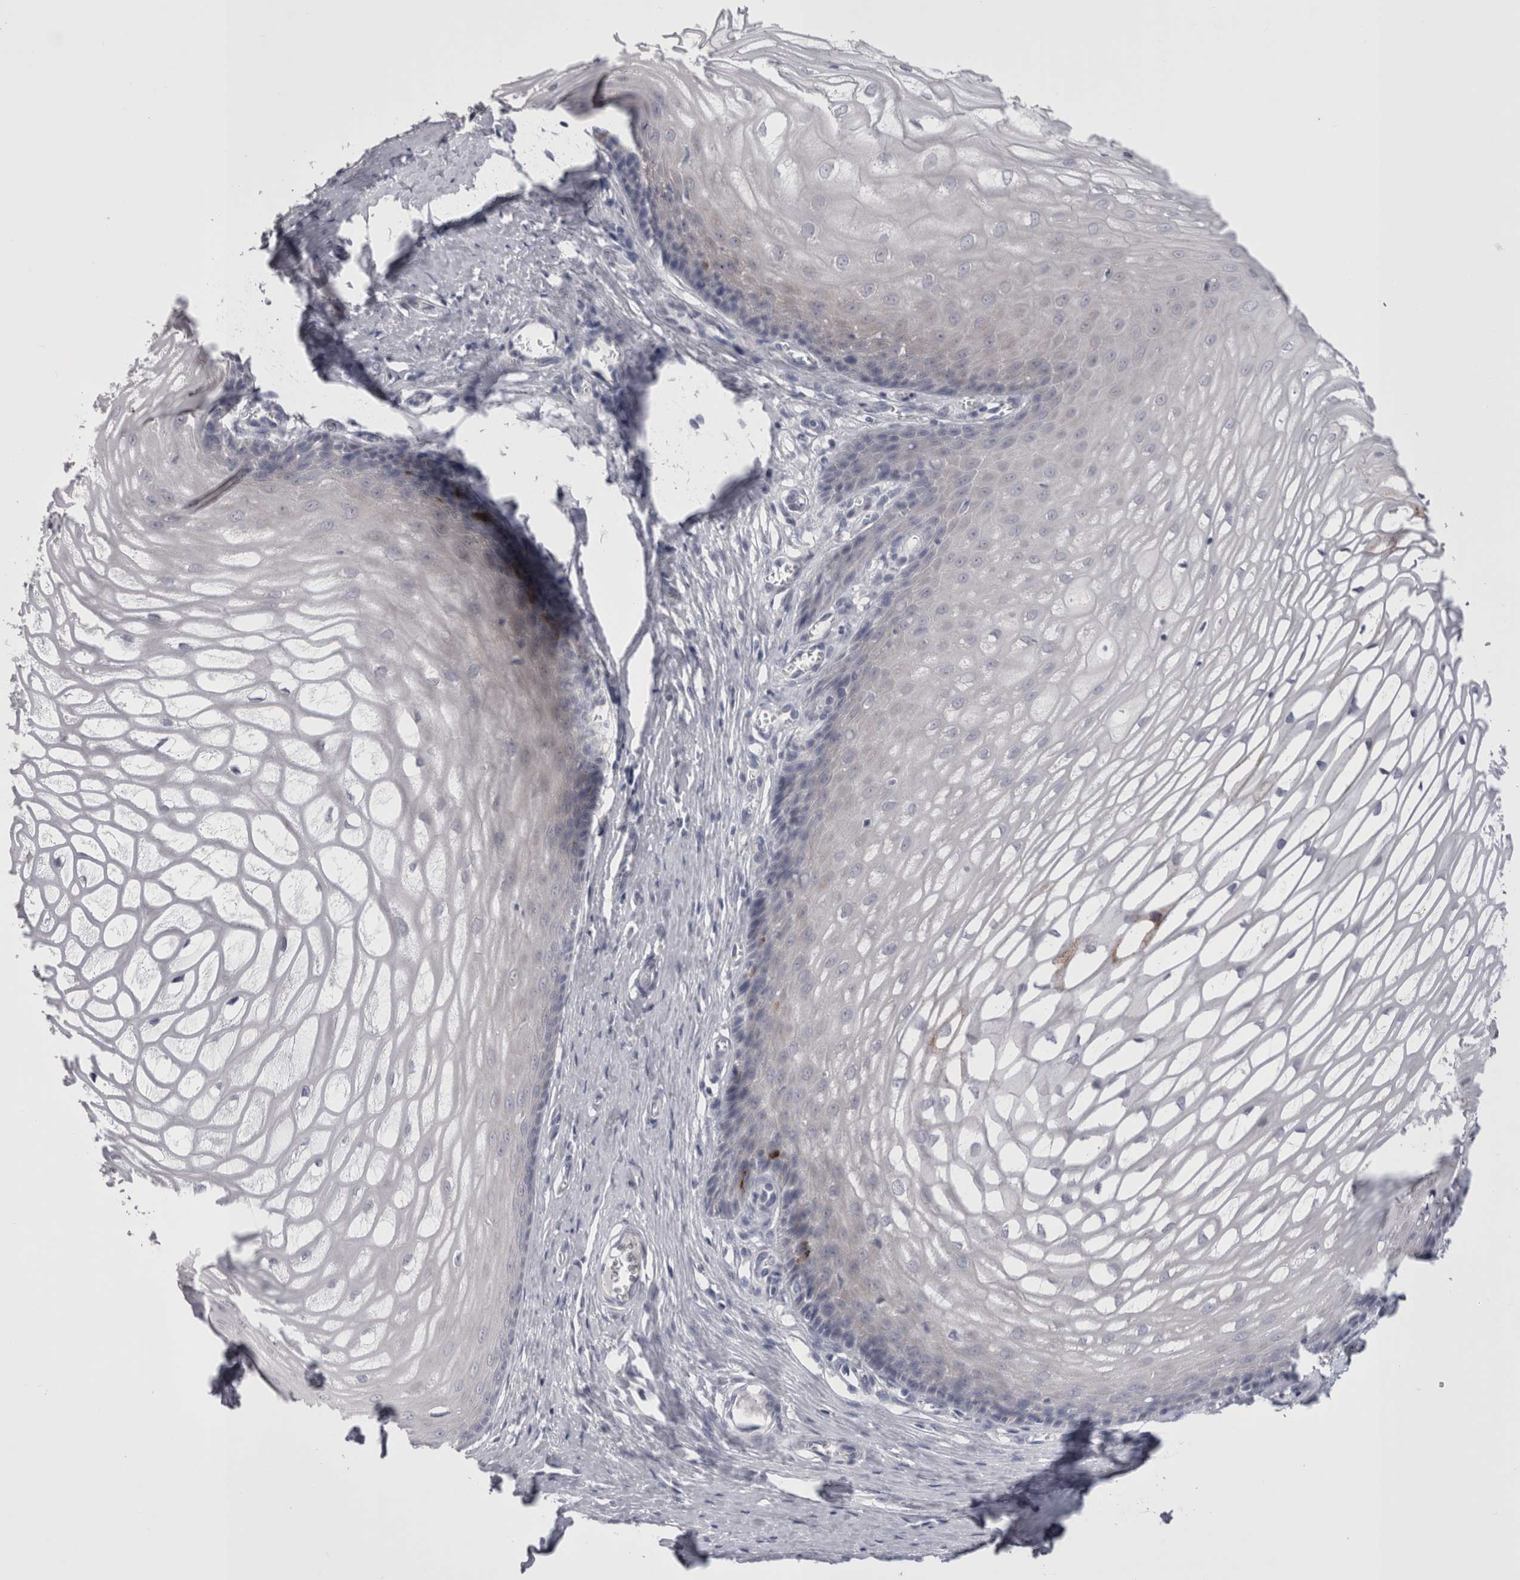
{"staining": {"intensity": "strong", "quantity": ">75%", "location": "cytoplasmic/membranous"}, "tissue": "cervix", "cell_type": "Glandular cells", "image_type": "normal", "snomed": [{"axis": "morphology", "description": "Normal tissue, NOS"}, {"axis": "topography", "description": "Cervix"}], "caption": "Benign cervix shows strong cytoplasmic/membranous staining in about >75% of glandular cells, visualized by immunohistochemistry. Using DAB (3,3'-diaminobenzidine) (brown) and hematoxylin (blue) stains, captured at high magnification using brightfield microscopy.", "gene": "PWP2", "patient": {"sex": "female", "age": 55}}